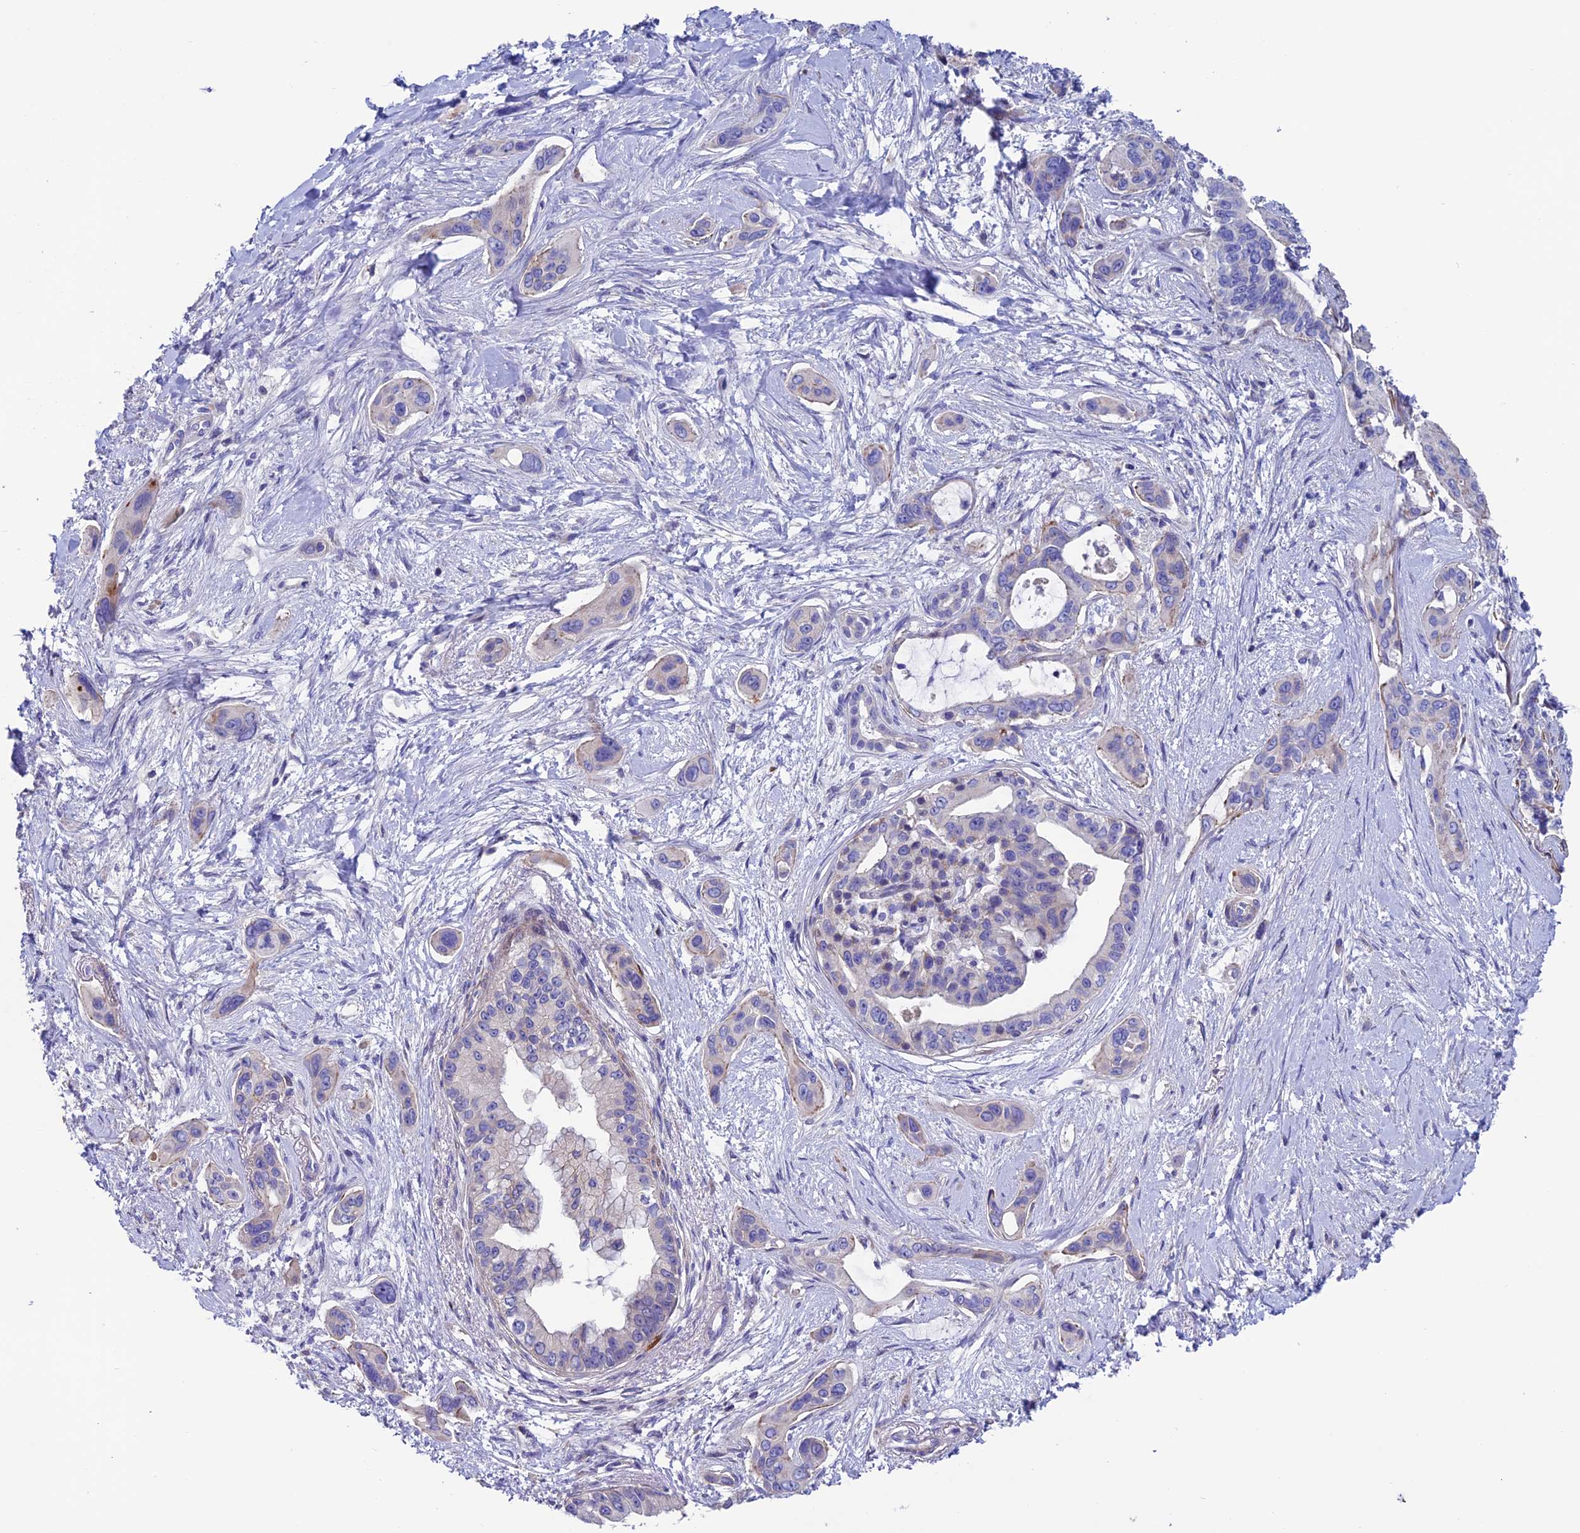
{"staining": {"intensity": "negative", "quantity": "none", "location": "none"}, "tissue": "pancreatic cancer", "cell_type": "Tumor cells", "image_type": "cancer", "snomed": [{"axis": "morphology", "description": "Adenocarcinoma, NOS"}, {"axis": "topography", "description": "Pancreas"}], "caption": "DAB immunohistochemical staining of human pancreatic cancer demonstrates no significant positivity in tumor cells.", "gene": "FAM178B", "patient": {"sex": "male", "age": 72}}